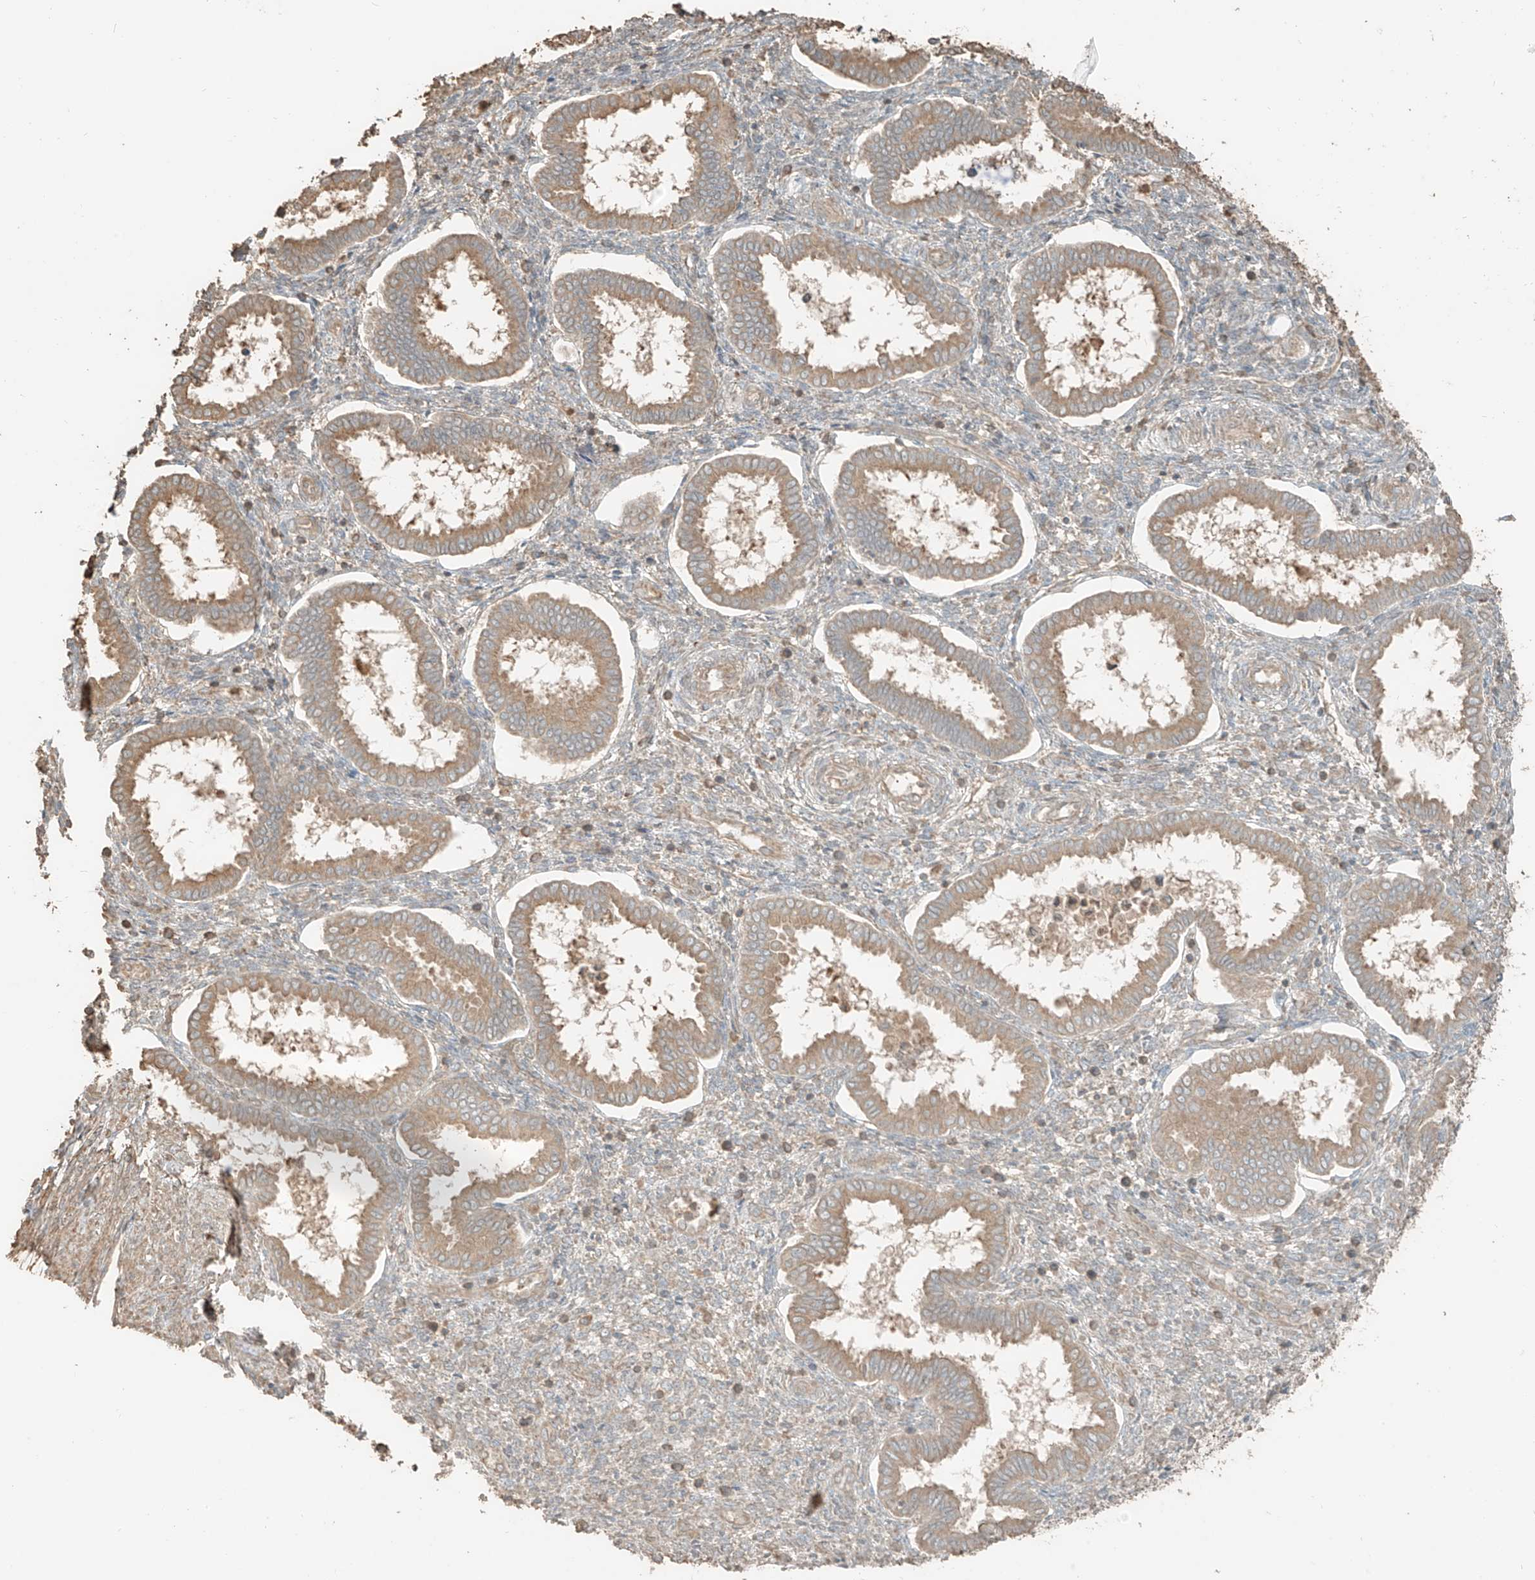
{"staining": {"intensity": "weak", "quantity": "<25%", "location": "cytoplasmic/membranous"}, "tissue": "endometrium", "cell_type": "Cells in endometrial stroma", "image_type": "normal", "snomed": [{"axis": "morphology", "description": "Normal tissue, NOS"}, {"axis": "topography", "description": "Endometrium"}], "caption": "DAB (3,3'-diaminobenzidine) immunohistochemical staining of unremarkable human endometrium shows no significant positivity in cells in endometrial stroma.", "gene": "RFTN2", "patient": {"sex": "female", "age": 24}}